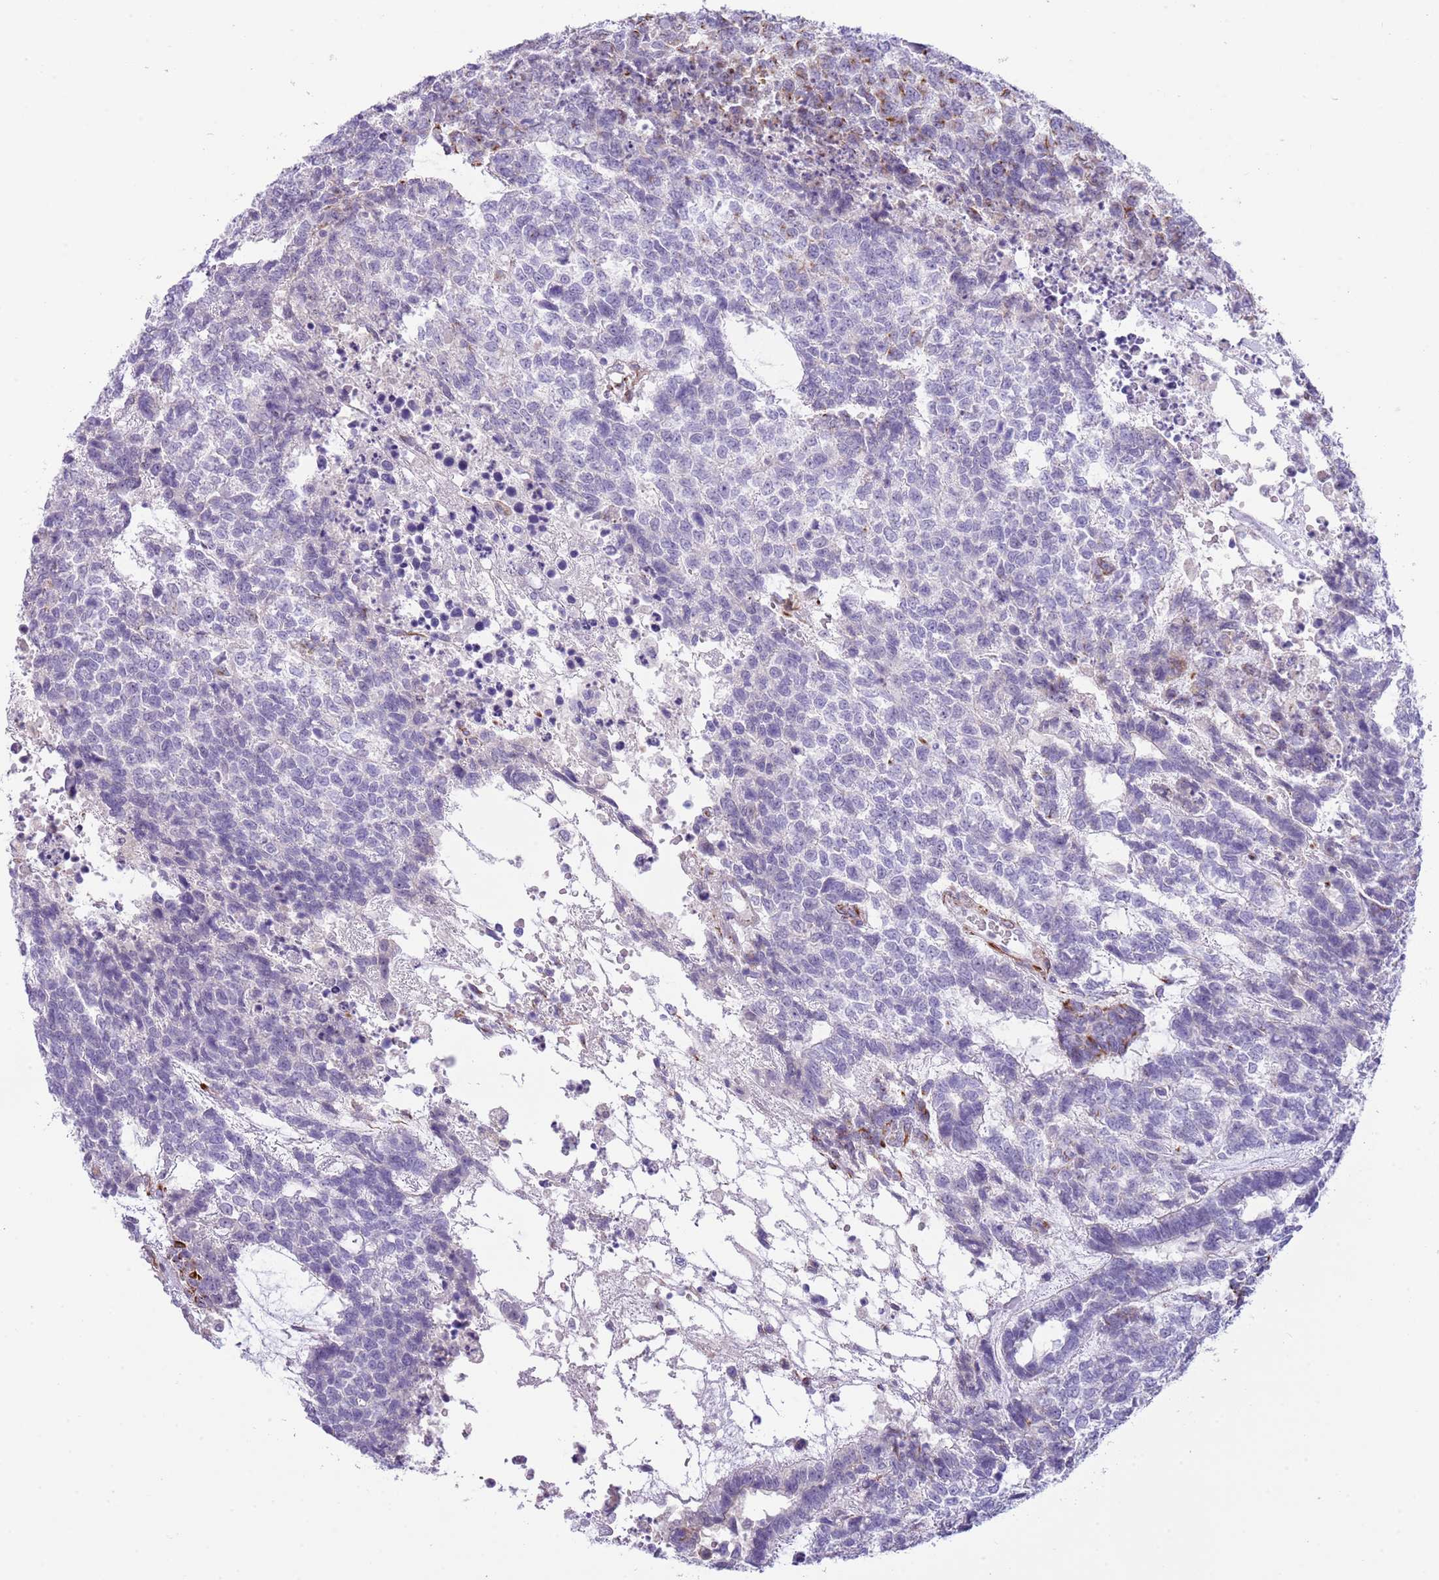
{"staining": {"intensity": "negative", "quantity": "none", "location": "none"}, "tissue": "testis cancer", "cell_type": "Tumor cells", "image_type": "cancer", "snomed": [{"axis": "morphology", "description": "Carcinoma, Embryonal, NOS"}, {"axis": "topography", "description": "Testis"}], "caption": "Histopathology image shows no protein positivity in tumor cells of testis embryonal carcinoma tissue. Brightfield microscopy of immunohistochemistry (IHC) stained with DAB (brown) and hematoxylin (blue), captured at high magnification.", "gene": "TSGA13", "patient": {"sex": "male", "age": 23}}